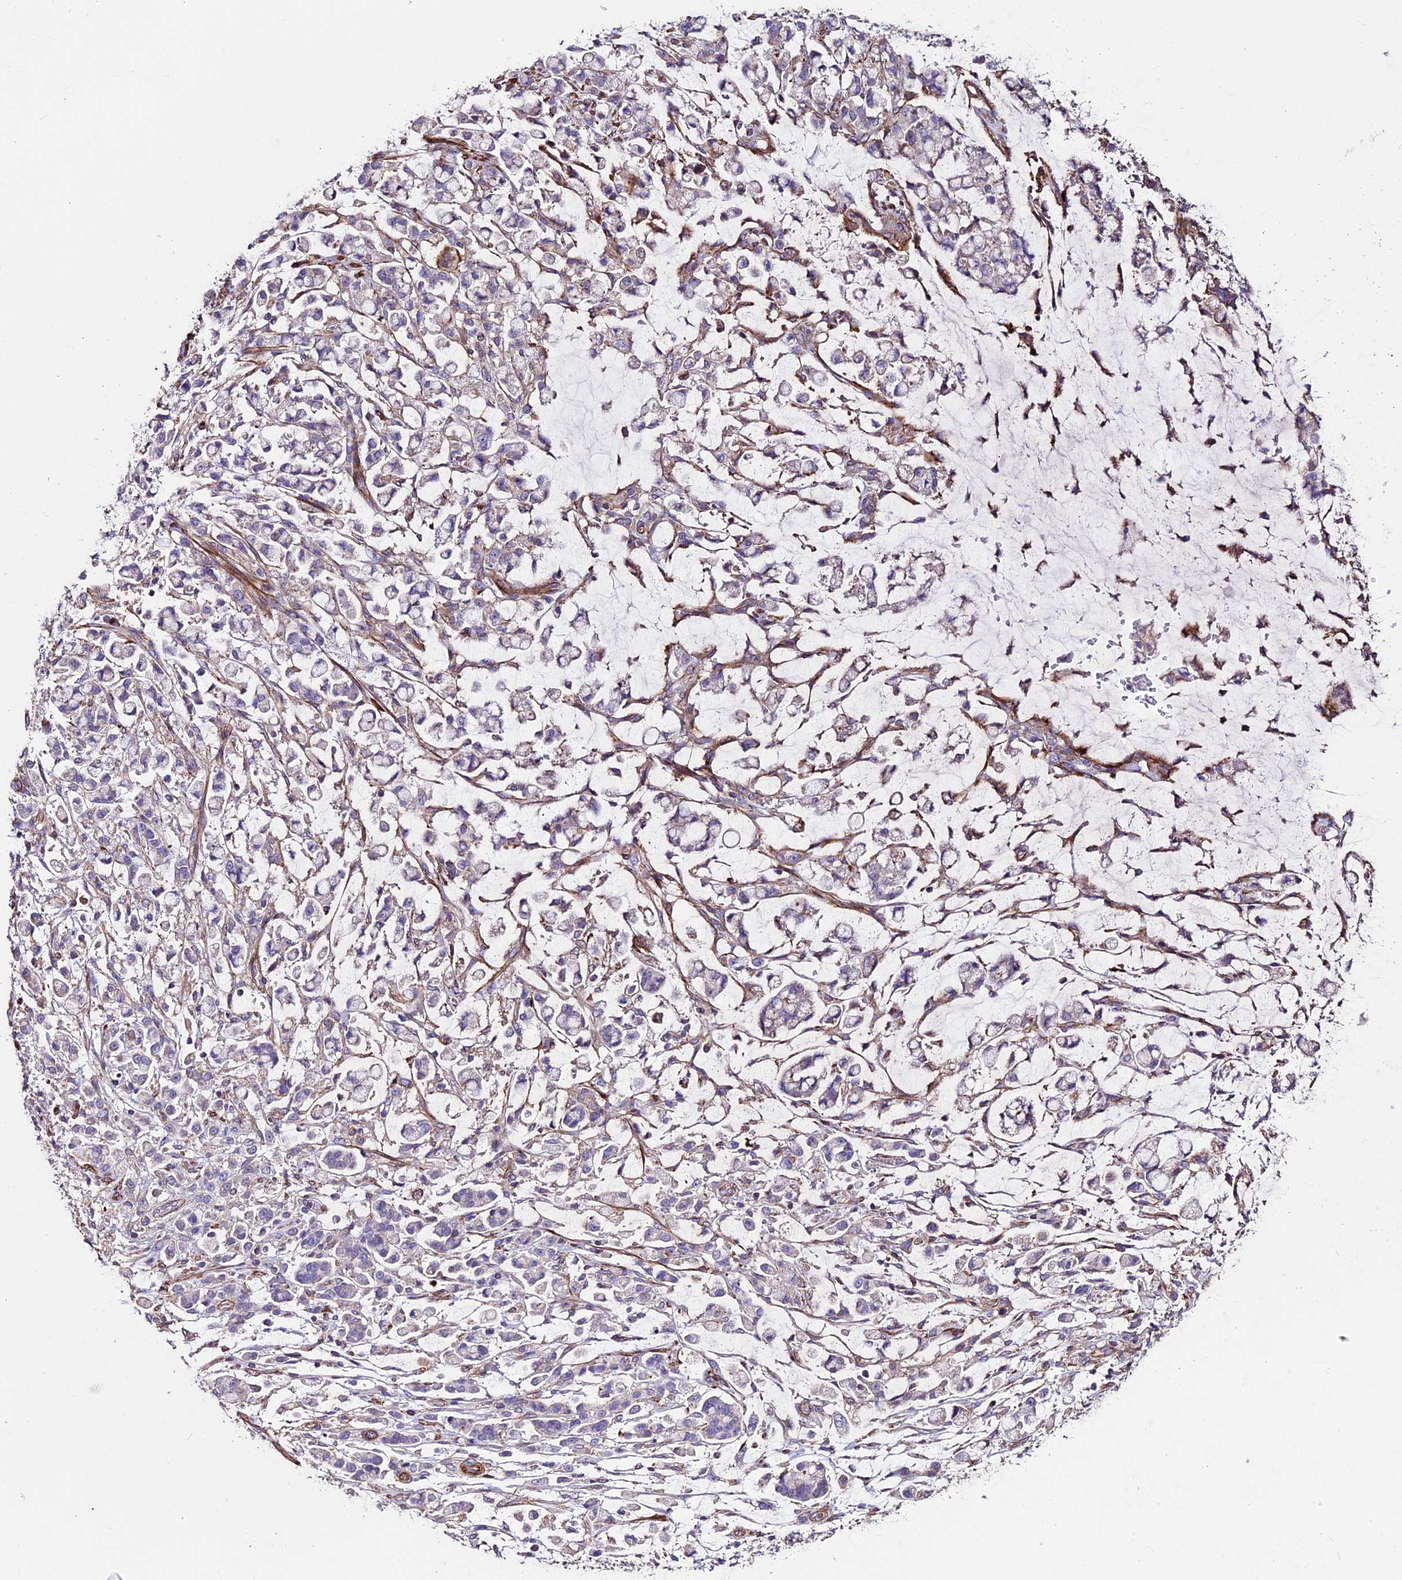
{"staining": {"intensity": "negative", "quantity": "none", "location": "none"}, "tissue": "stomach cancer", "cell_type": "Tumor cells", "image_type": "cancer", "snomed": [{"axis": "morphology", "description": "Adenocarcinoma, NOS"}, {"axis": "topography", "description": "Stomach"}], "caption": "Tumor cells are negative for brown protein staining in stomach adenocarcinoma. (Brightfield microscopy of DAB (3,3'-diaminobenzidine) IHC at high magnification).", "gene": "EVA1B", "patient": {"sex": "female", "age": 60}}